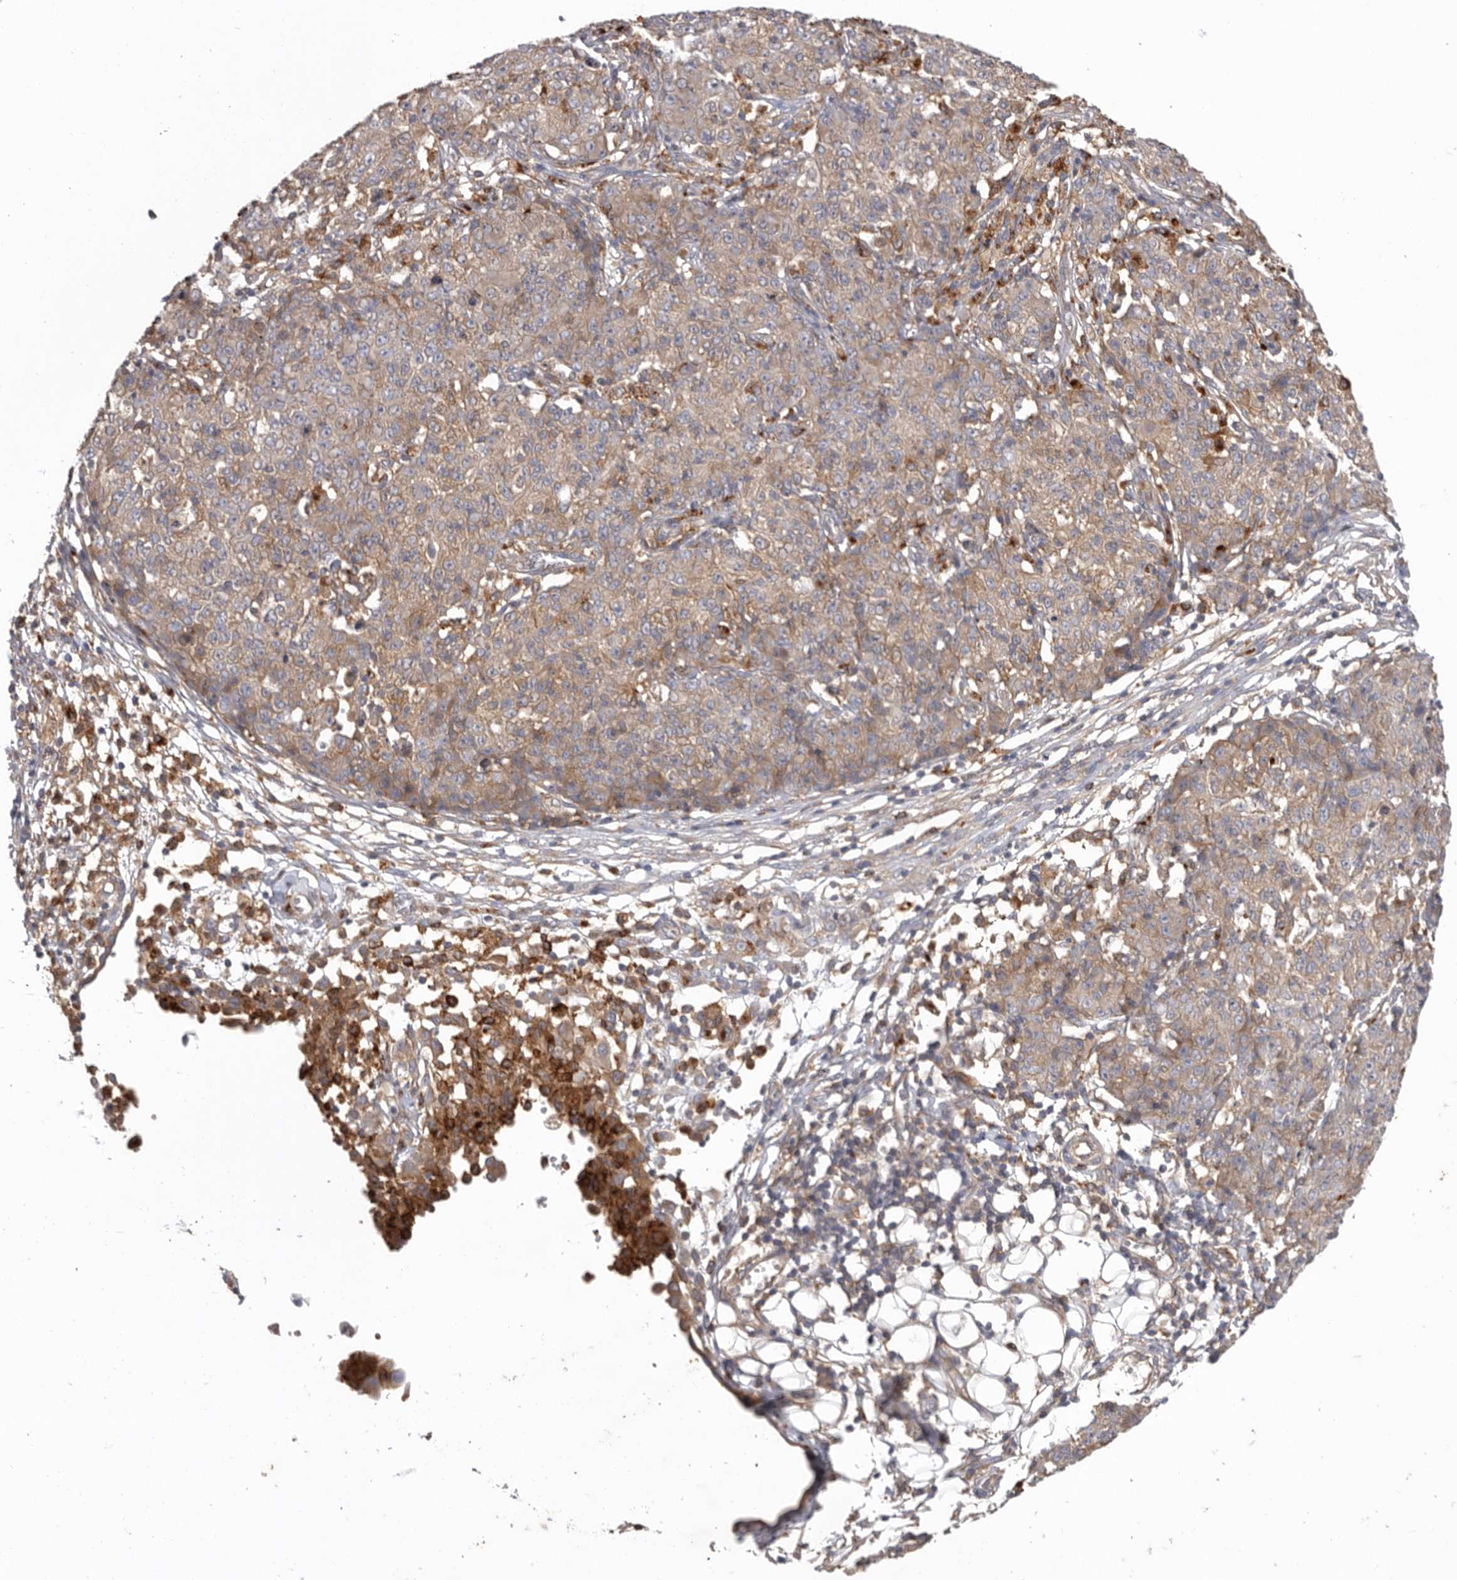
{"staining": {"intensity": "weak", "quantity": "25%-75%", "location": "cytoplasmic/membranous"}, "tissue": "ovarian cancer", "cell_type": "Tumor cells", "image_type": "cancer", "snomed": [{"axis": "morphology", "description": "Carcinoma, endometroid"}, {"axis": "topography", "description": "Ovary"}], "caption": "About 25%-75% of tumor cells in human ovarian cancer (endometroid carcinoma) display weak cytoplasmic/membranous protein expression as visualized by brown immunohistochemical staining.", "gene": "C1orf109", "patient": {"sex": "female", "age": 42}}